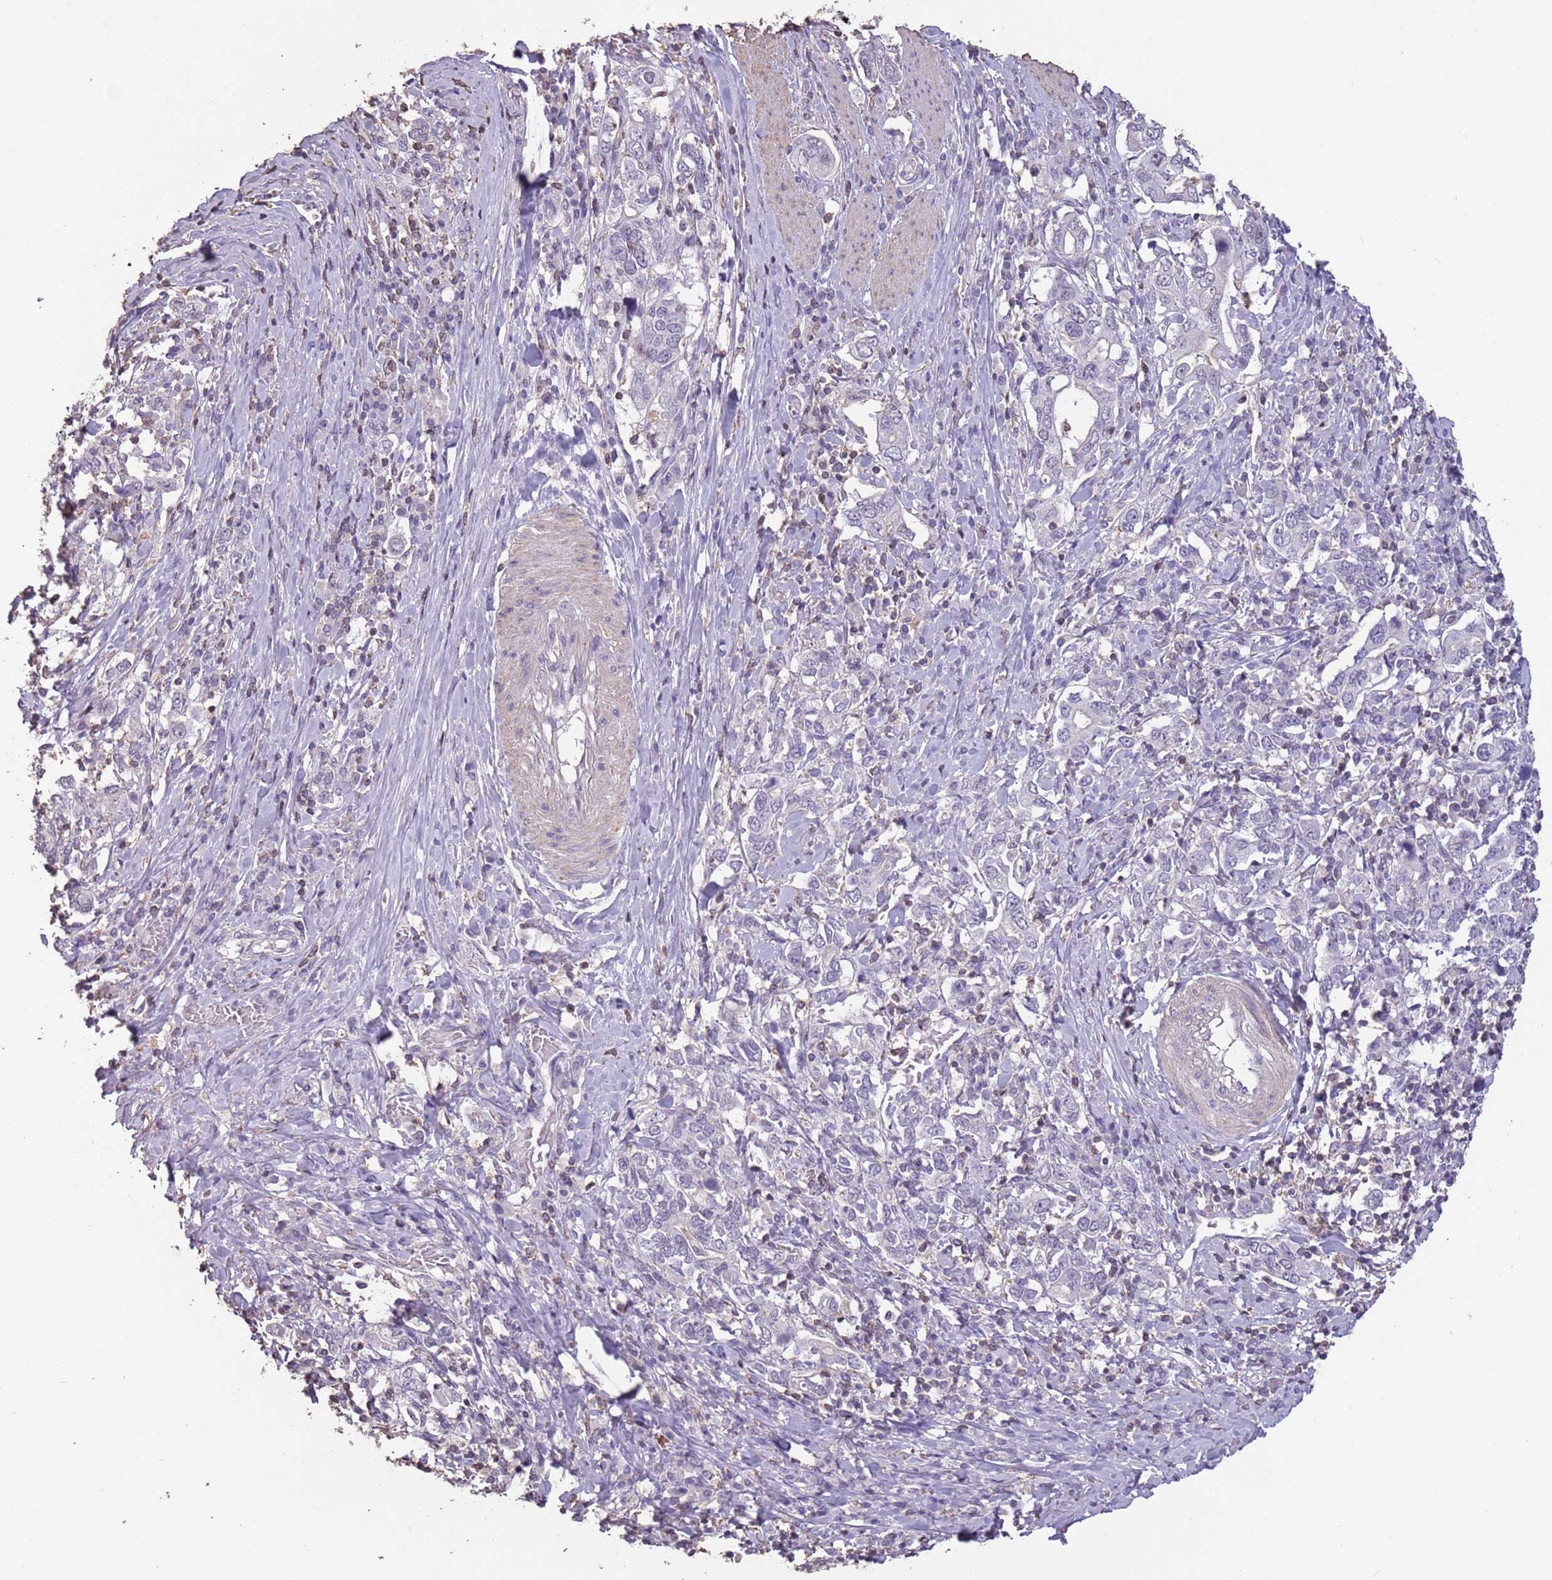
{"staining": {"intensity": "negative", "quantity": "none", "location": "none"}, "tissue": "stomach cancer", "cell_type": "Tumor cells", "image_type": "cancer", "snomed": [{"axis": "morphology", "description": "Adenocarcinoma, NOS"}, {"axis": "topography", "description": "Stomach, upper"}, {"axis": "topography", "description": "Stomach"}], "caption": "Immunohistochemical staining of human stomach cancer (adenocarcinoma) reveals no significant positivity in tumor cells.", "gene": "SUN5", "patient": {"sex": "male", "age": 62}}